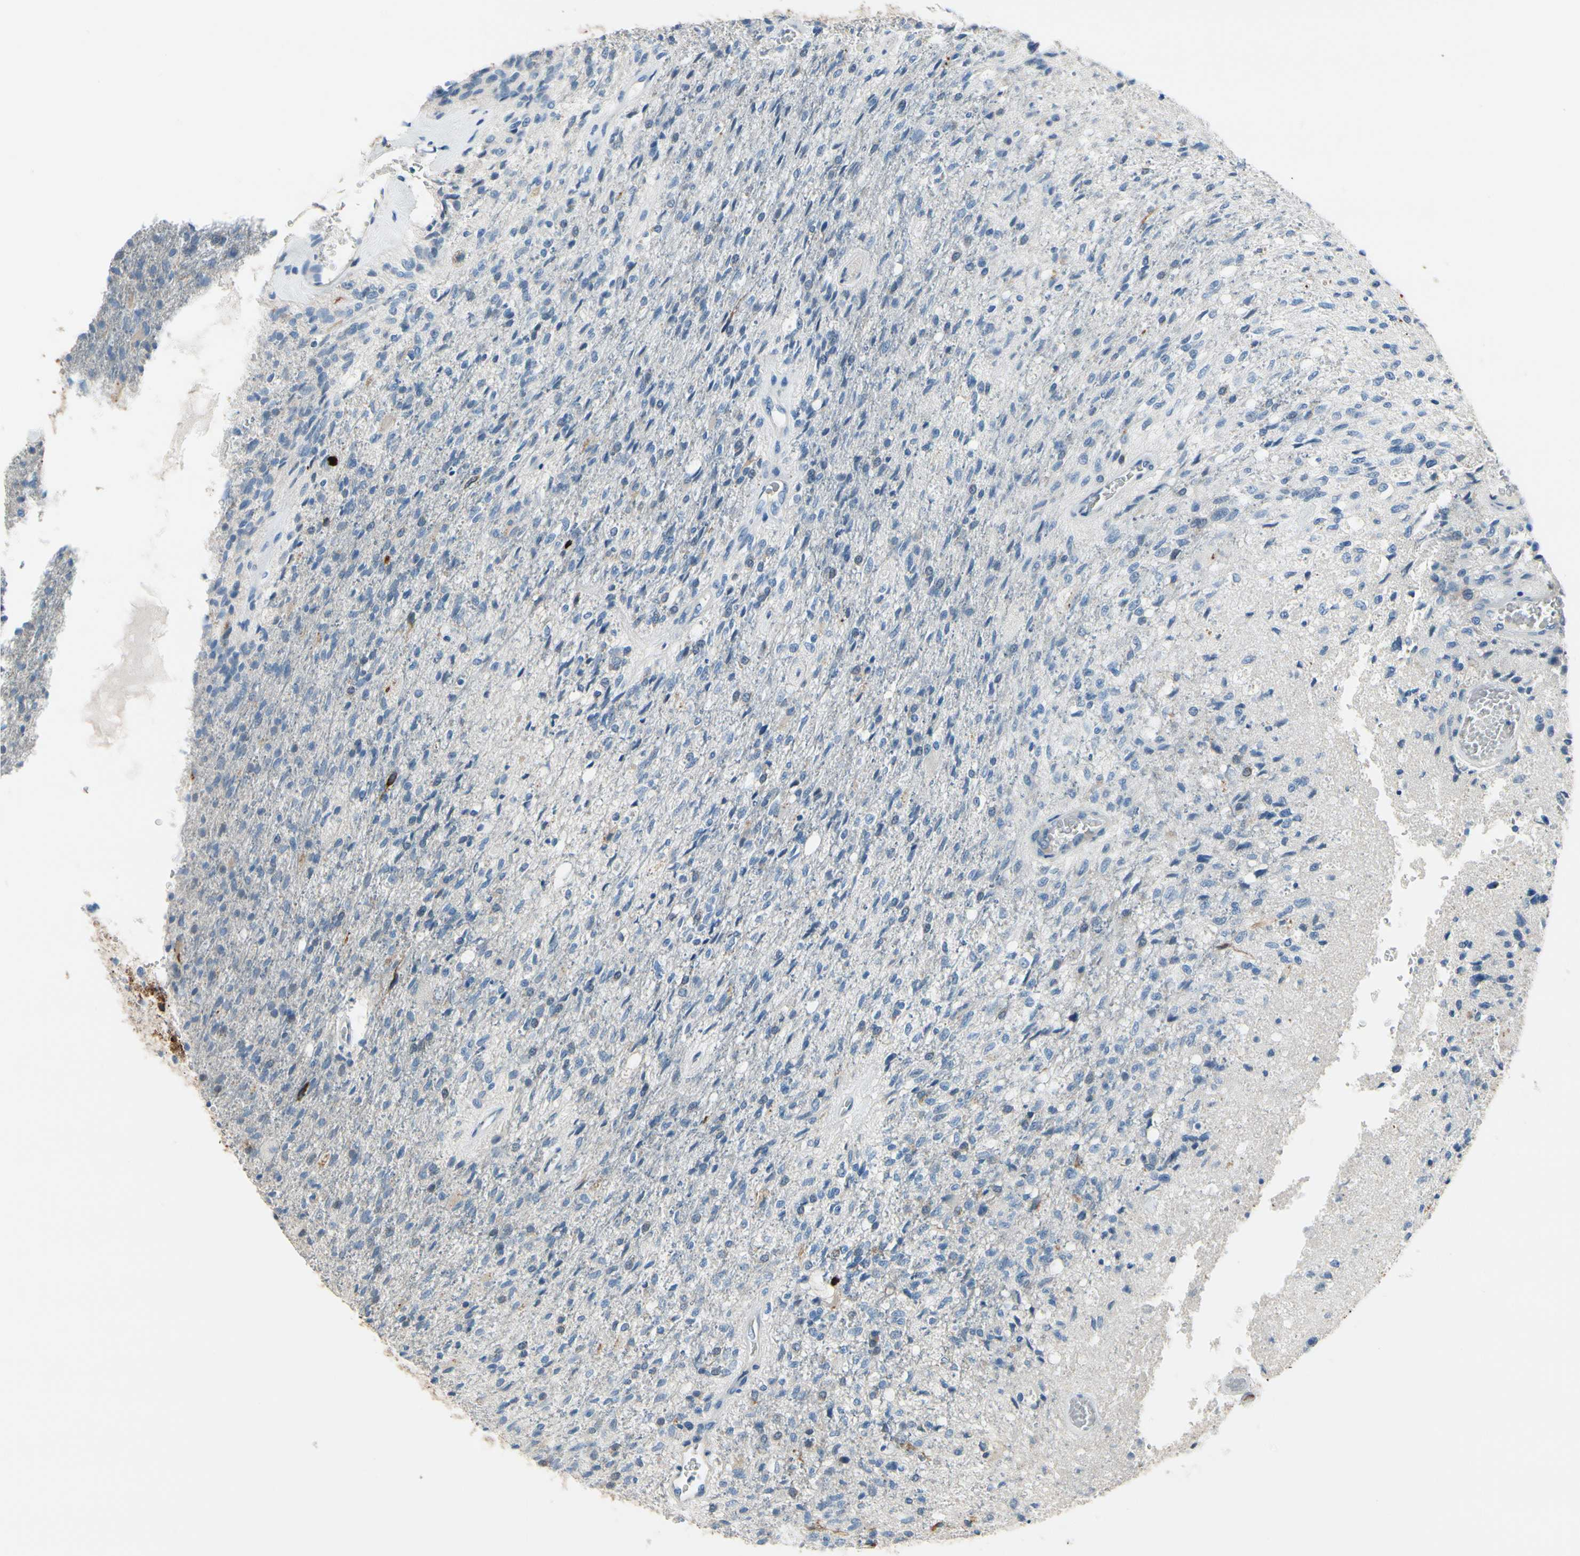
{"staining": {"intensity": "weak", "quantity": "<25%", "location": "cytoplasmic/membranous"}, "tissue": "glioma", "cell_type": "Tumor cells", "image_type": "cancer", "snomed": [{"axis": "morphology", "description": "Normal tissue, NOS"}, {"axis": "morphology", "description": "Glioma, malignant, High grade"}, {"axis": "topography", "description": "Cerebral cortex"}], "caption": "A micrograph of malignant high-grade glioma stained for a protein demonstrates no brown staining in tumor cells.", "gene": "CKAP2", "patient": {"sex": "male", "age": 77}}